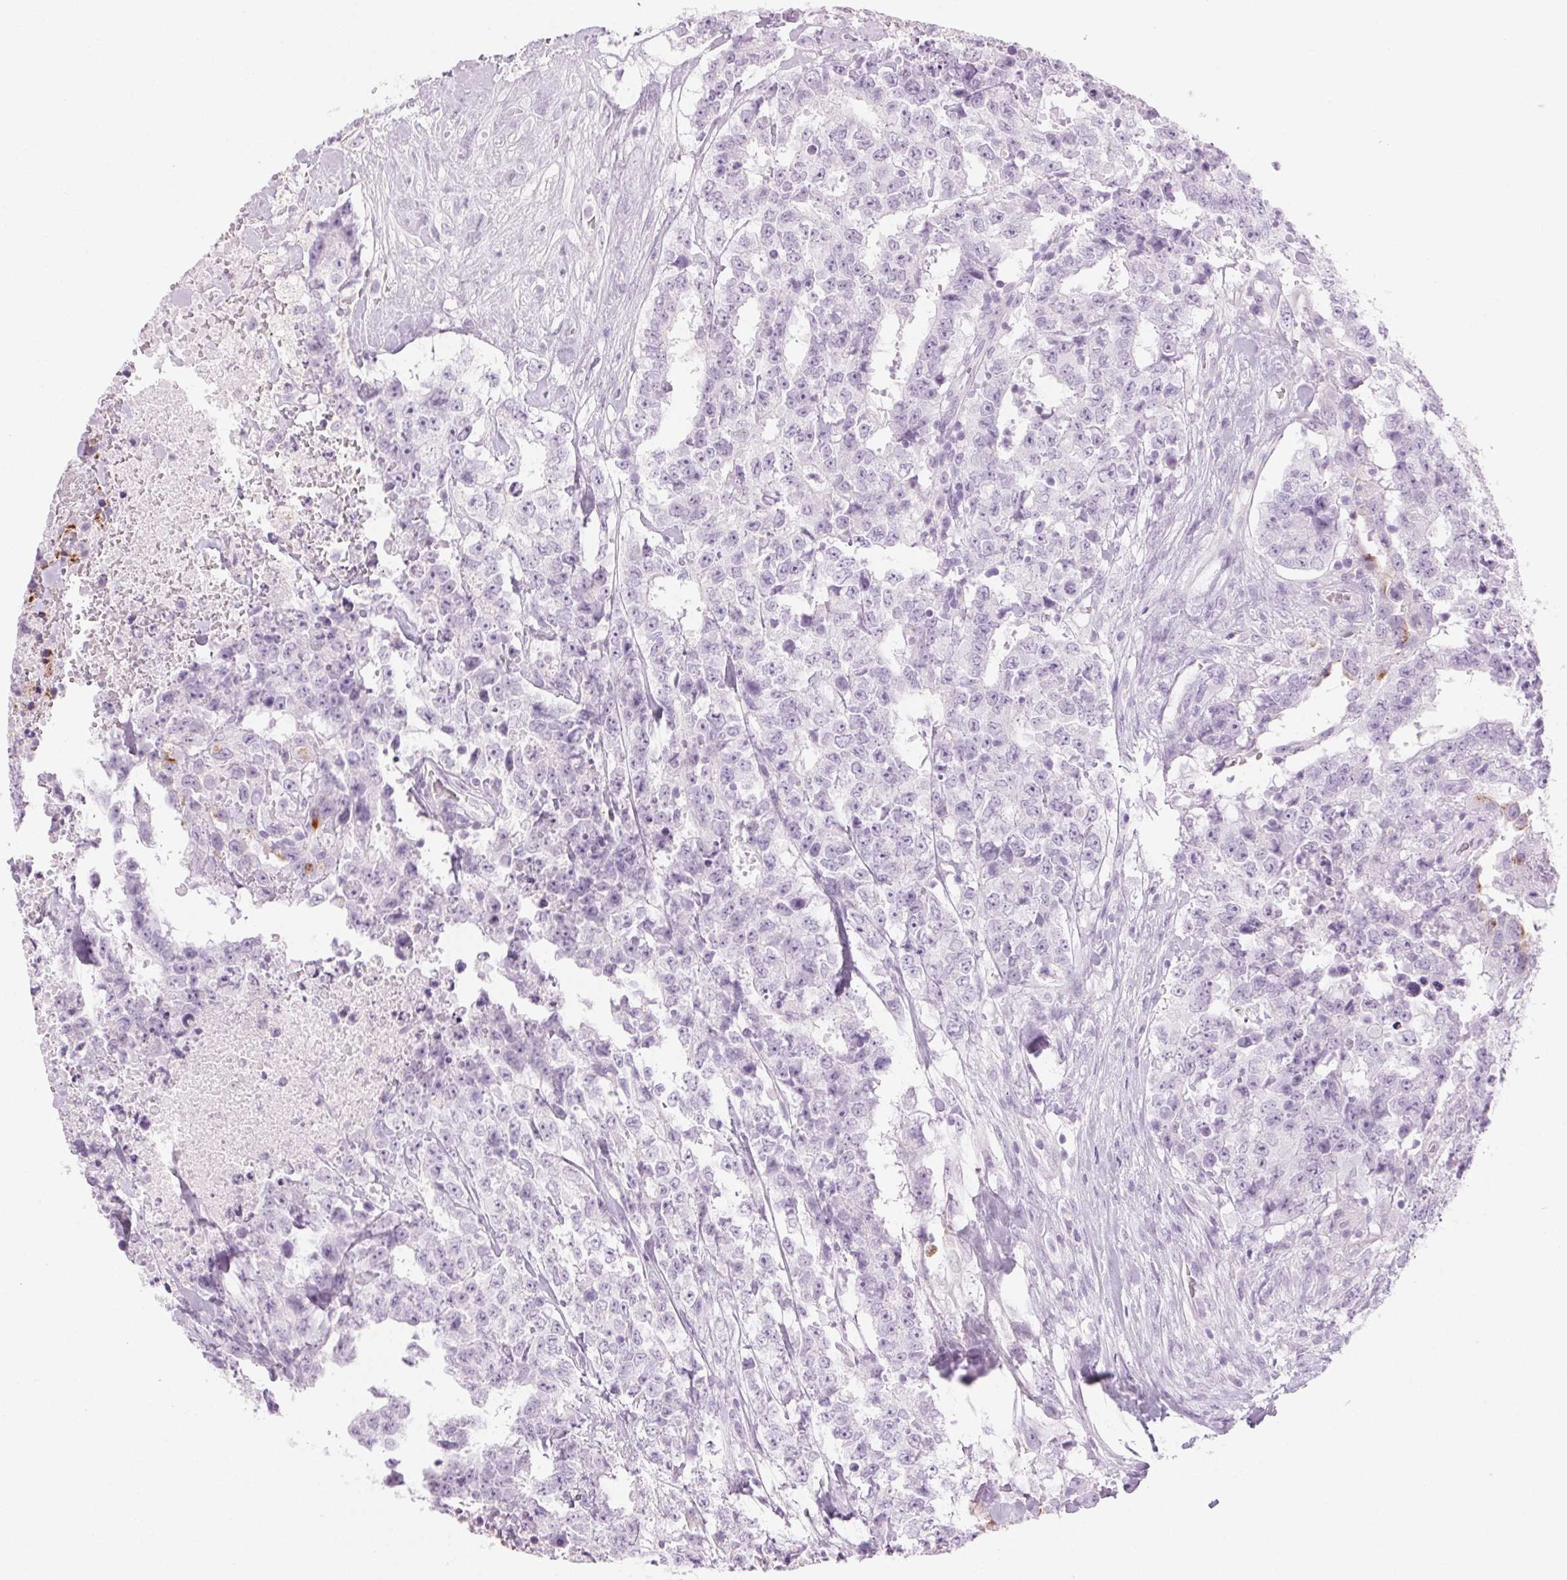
{"staining": {"intensity": "negative", "quantity": "none", "location": "none"}, "tissue": "testis cancer", "cell_type": "Tumor cells", "image_type": "cancer", "snomed": [{"axis": "morphology", "description": "Carcinoma, Embryonal, NOS"}, {"axis": "topography", "description": "Testis"}], "caption": "IHC photomicrograph of testis cancer (embryonal carcinoma) stained for a protein (brown), which reveals no positivity in tumor cells.", "gene": "LRP2", "patient": {"sex": "male", "age": 24}}